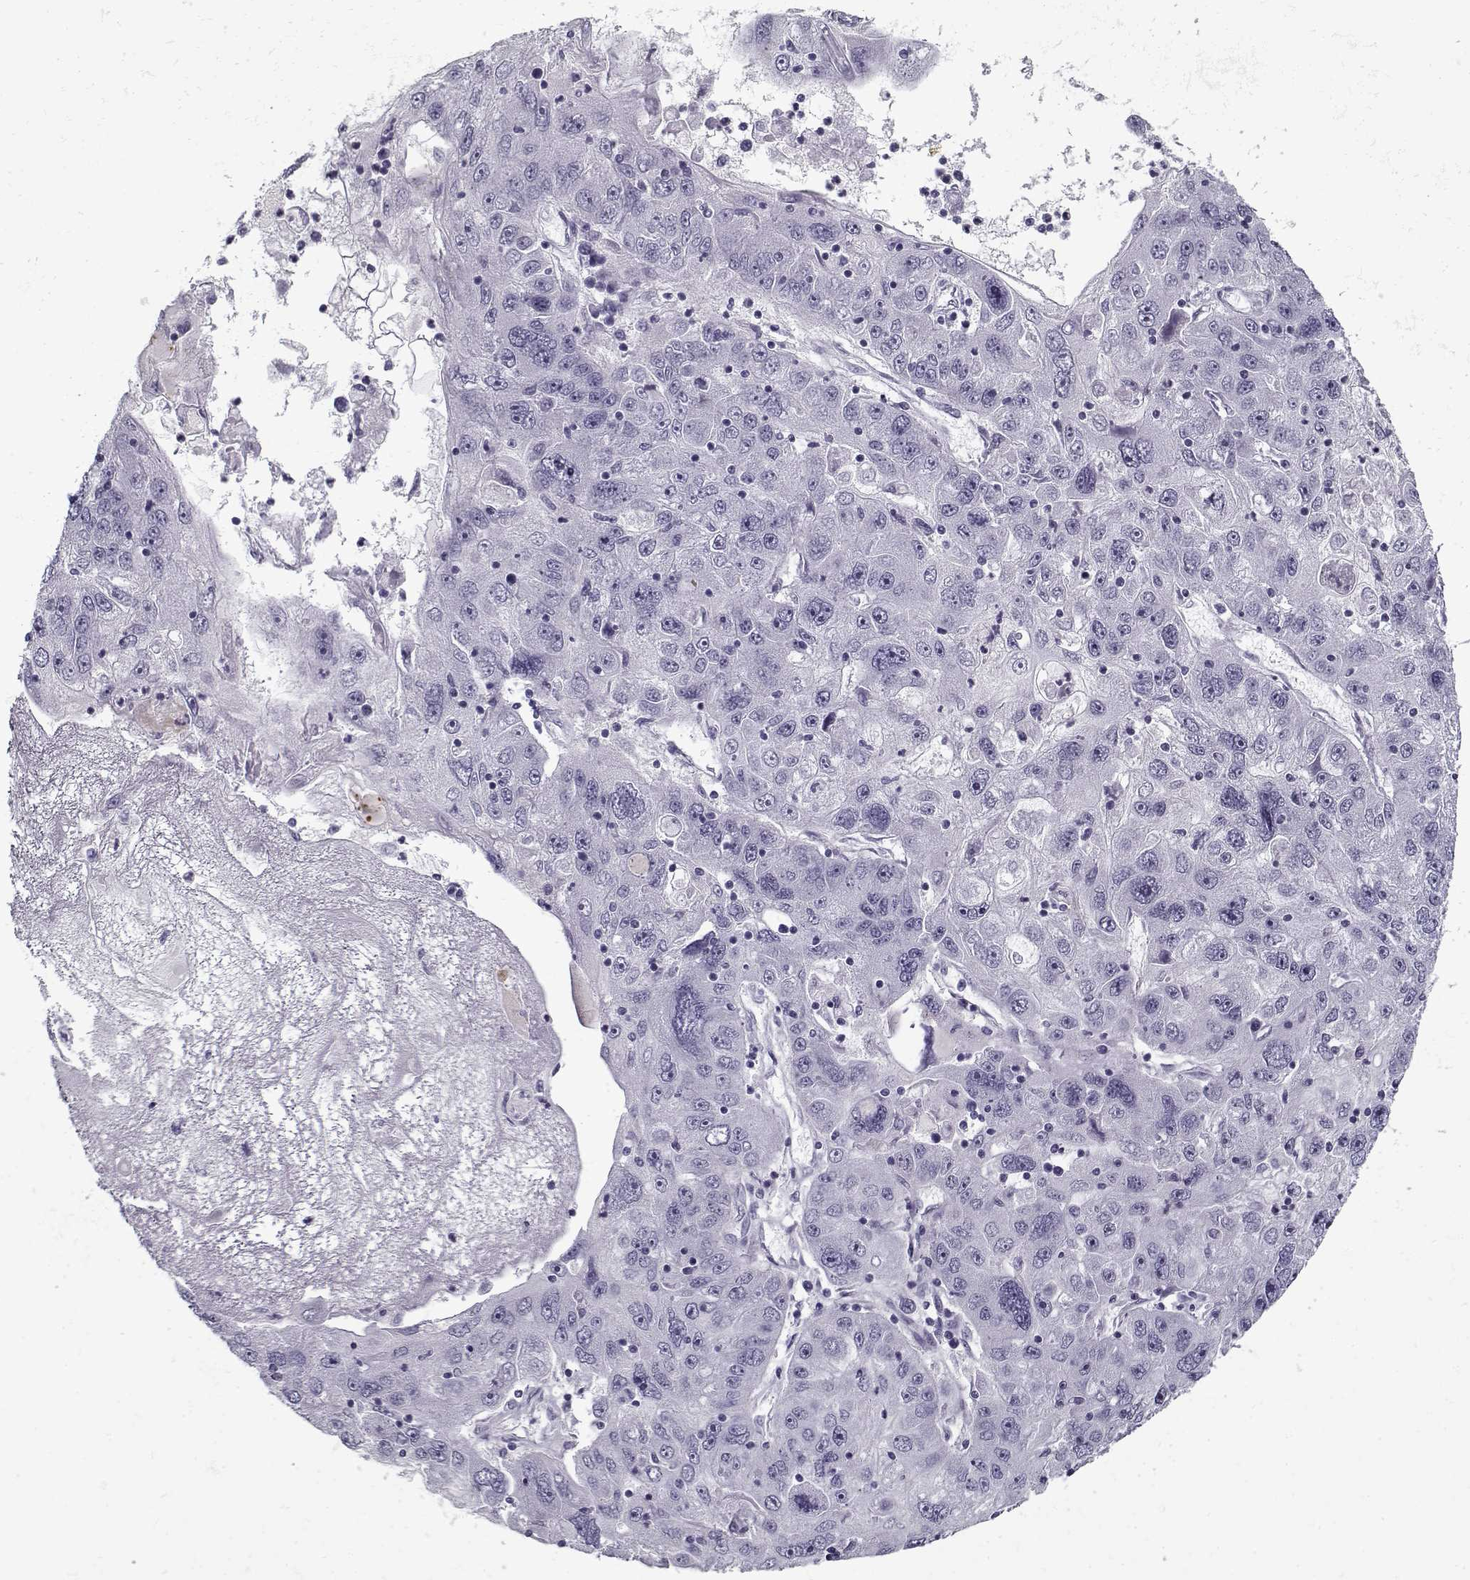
{"staining": {"intensity": "negative", "quantity": "none", "location": "none"}, "tissue": "stomach cancer", "cell_type": "Tumor cells", "image_type": "cancer", "snomed": [{"axis": "morphology", "description": "Adenocarcinoma, NOS"}, {"axis": "topography", "description": "Stomach"}], "caption": "Stomach cancer was stained to show a protein in brown. There is no significant staining in tumor cells.", "gene": "SPACA9", "patient": {"sex": "male", "age": 56}}